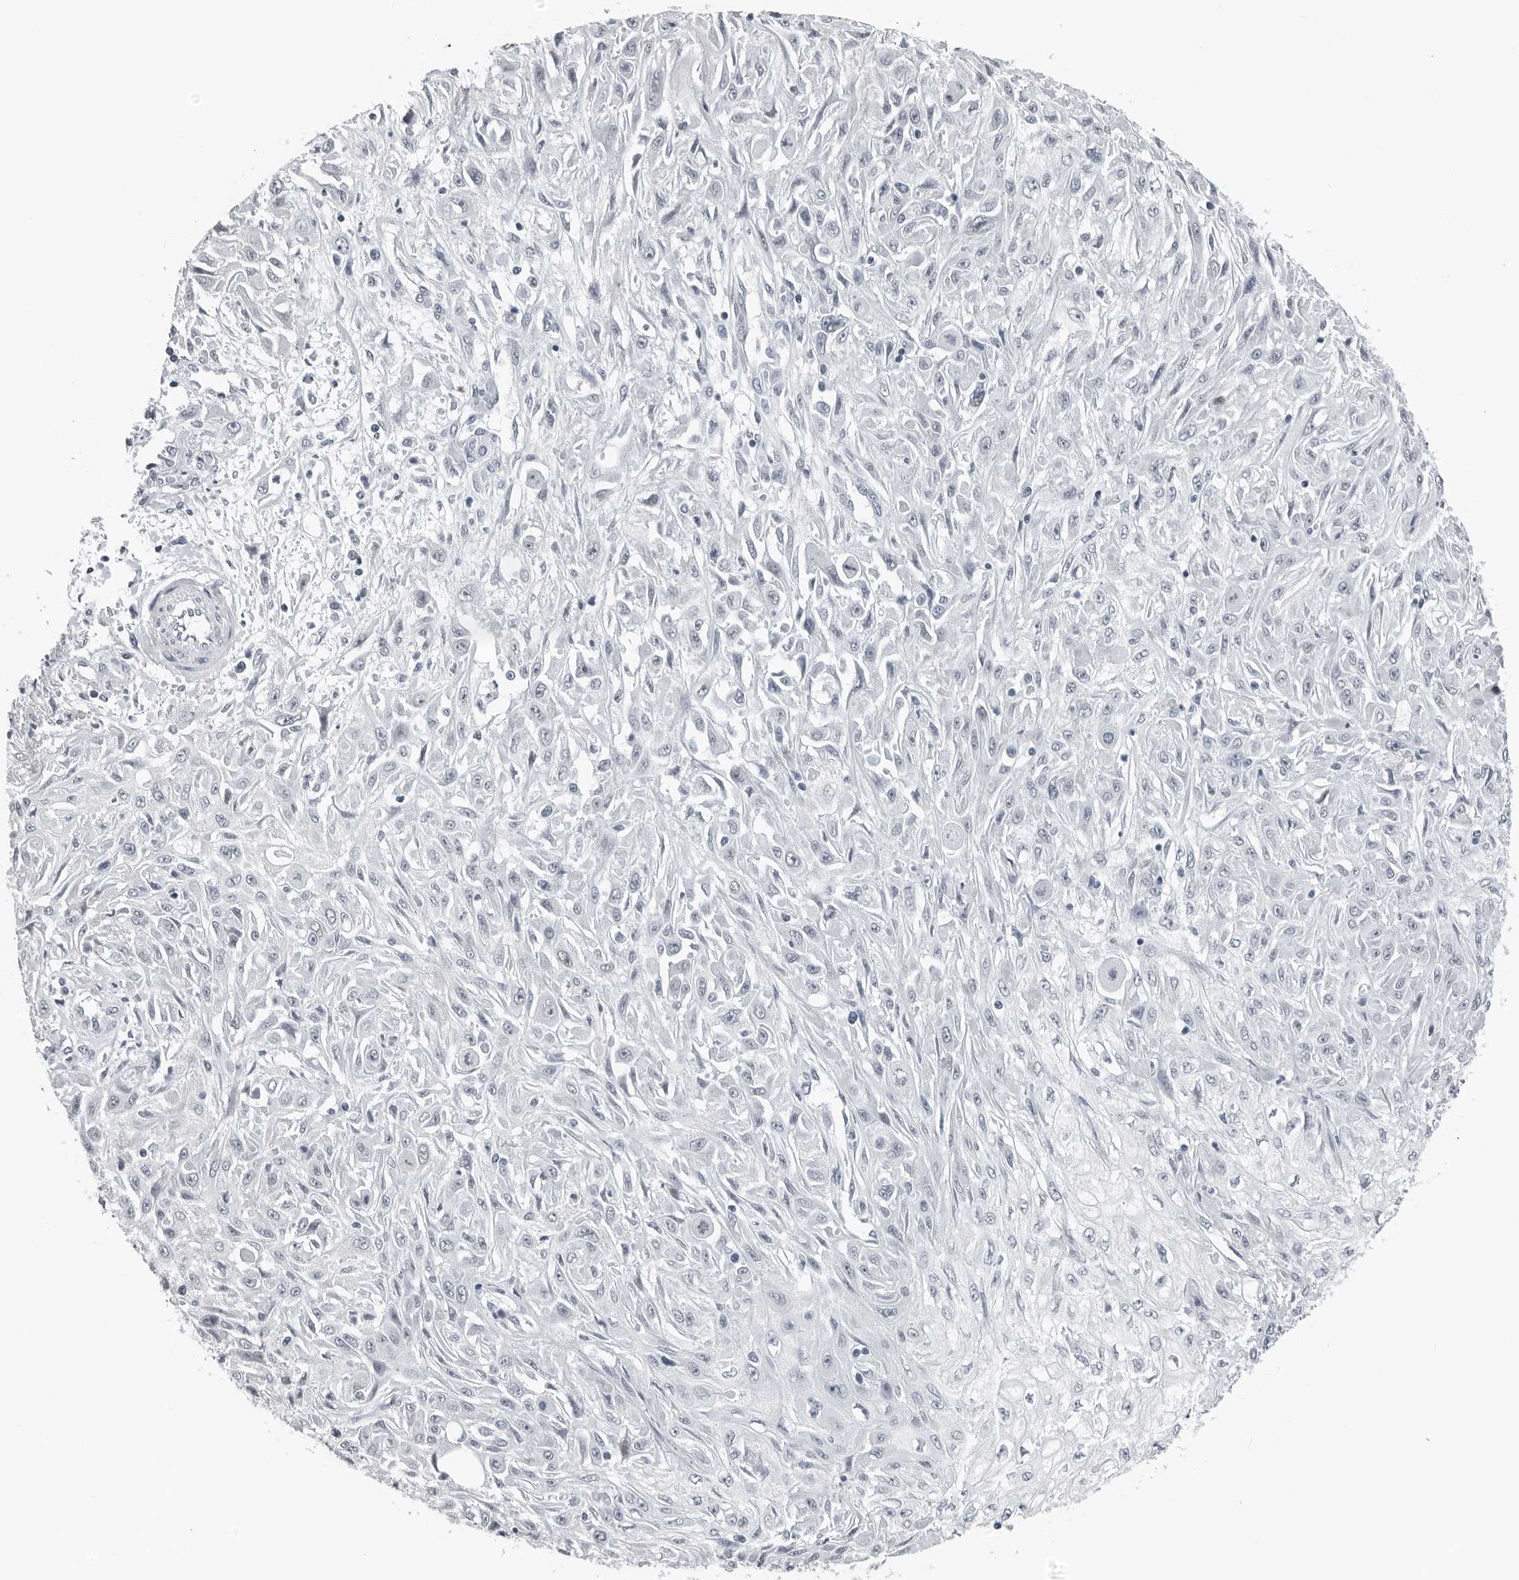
{"staining": {"intensity": "negative", "quantity": "none", "location": "none"}, "tissue": "skin cancer", "cell_type": "Tumor cells", "image_type": "cancer", "snomed": [{"axis": "morphology", "description": "Squamous cell carcinoma, NOS"}, {"axis": "morphology", "description": "Squamous cell carcinoma, metastatic, NOS"}, {"axis": "topography", "description": "Skin"}, {"axis": "topography", "description": "Lymph node"}], "caption": "Immunohistochemical staining of skin cancer demonstrates no significant positivity in tumor cells. (Immunohistochemistry (ihc), brightfield microscopy, high magnification).", "gene": "PPP1R42", "patient": {"sex": "male", "age": 75}}